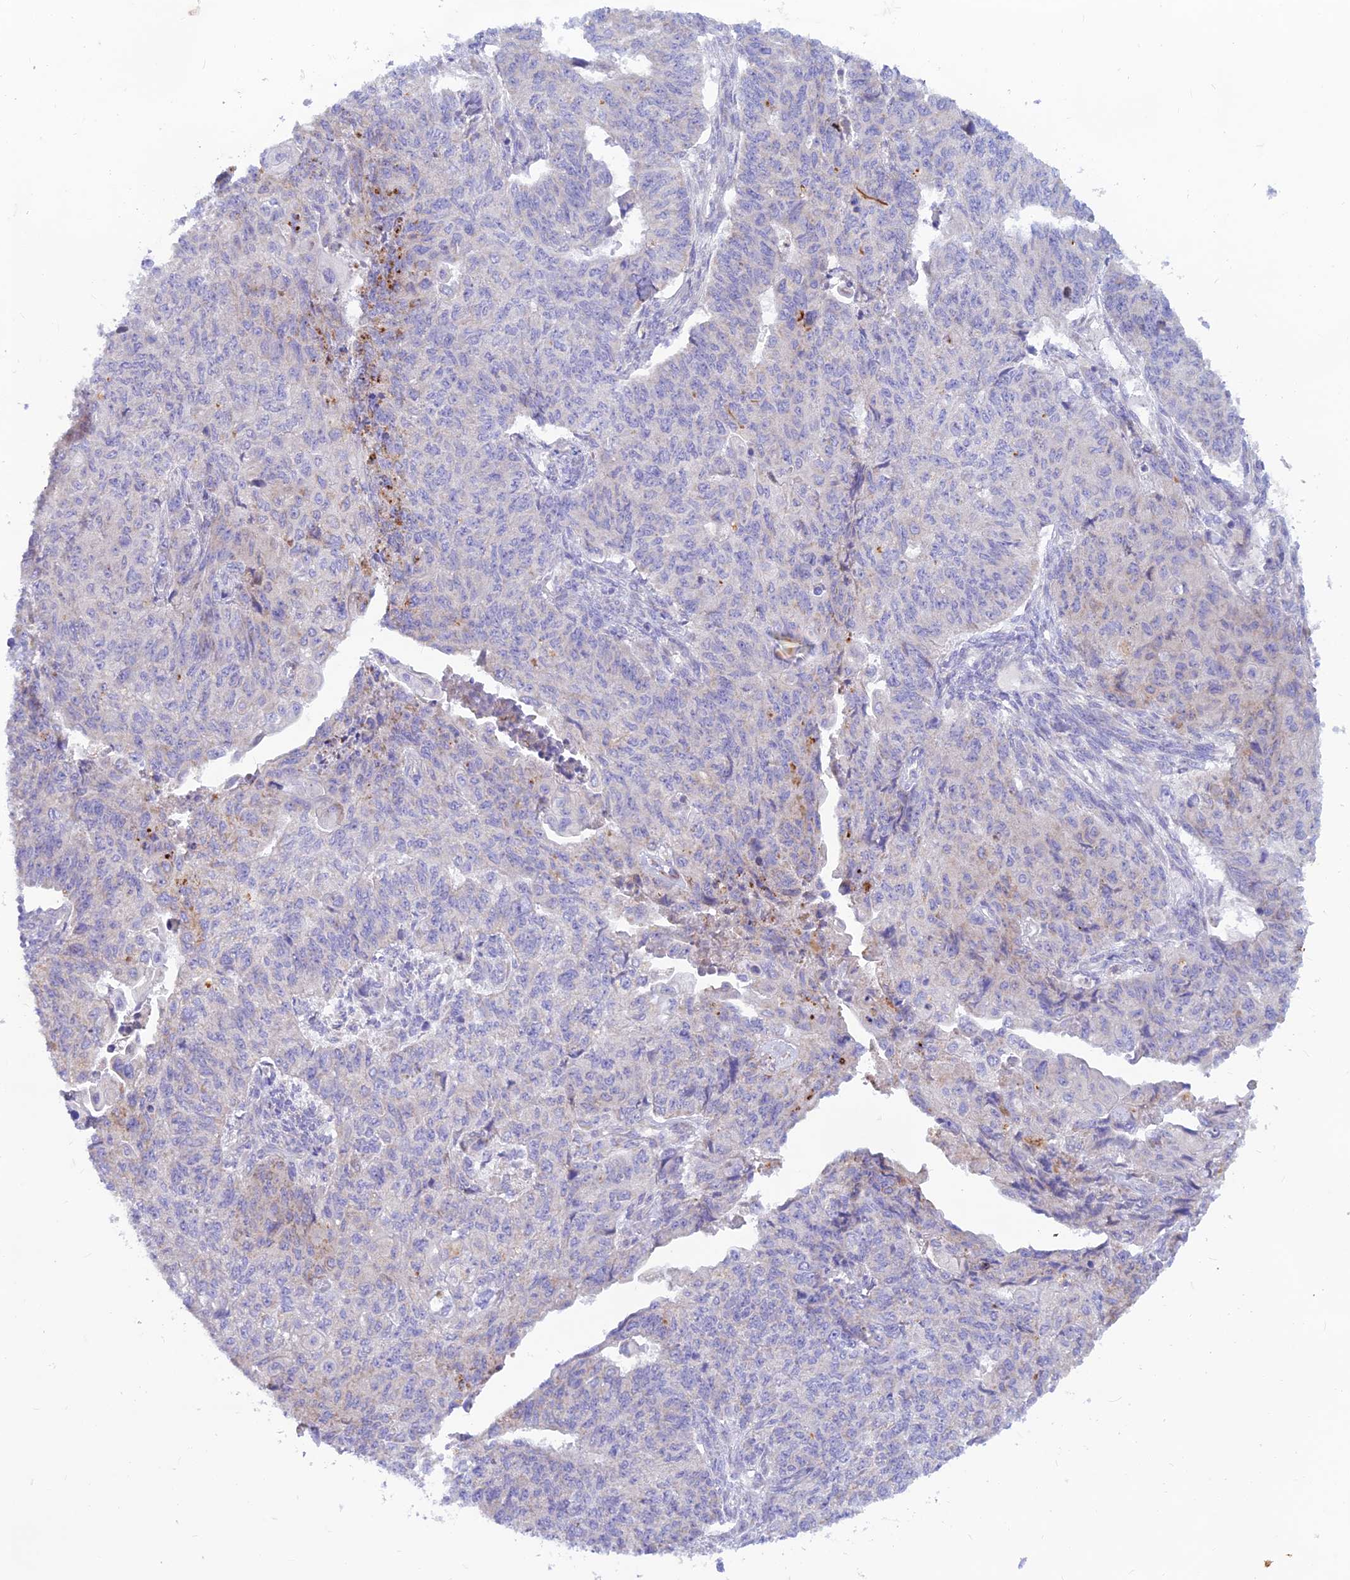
{"staining": {"intensity": "negative", "quantity": "none", "location": "none"}, "tissue": "endometrial cancer", "cell_type": "Tumor cells", "image_type": "cancer", "snomed": [{"axis": "morphology", "description": "Adenocarcinoma, NOS"}, {"axis": "topography", "description": "Endometrium"}], "caption": "IHC micrograph of adenocarcinoma (endometrial) stained for a protein (brown), which displays no expression in tumor cells.", "gene": "TMEM30B", "patient": {"sex": "female", "age": 32}}